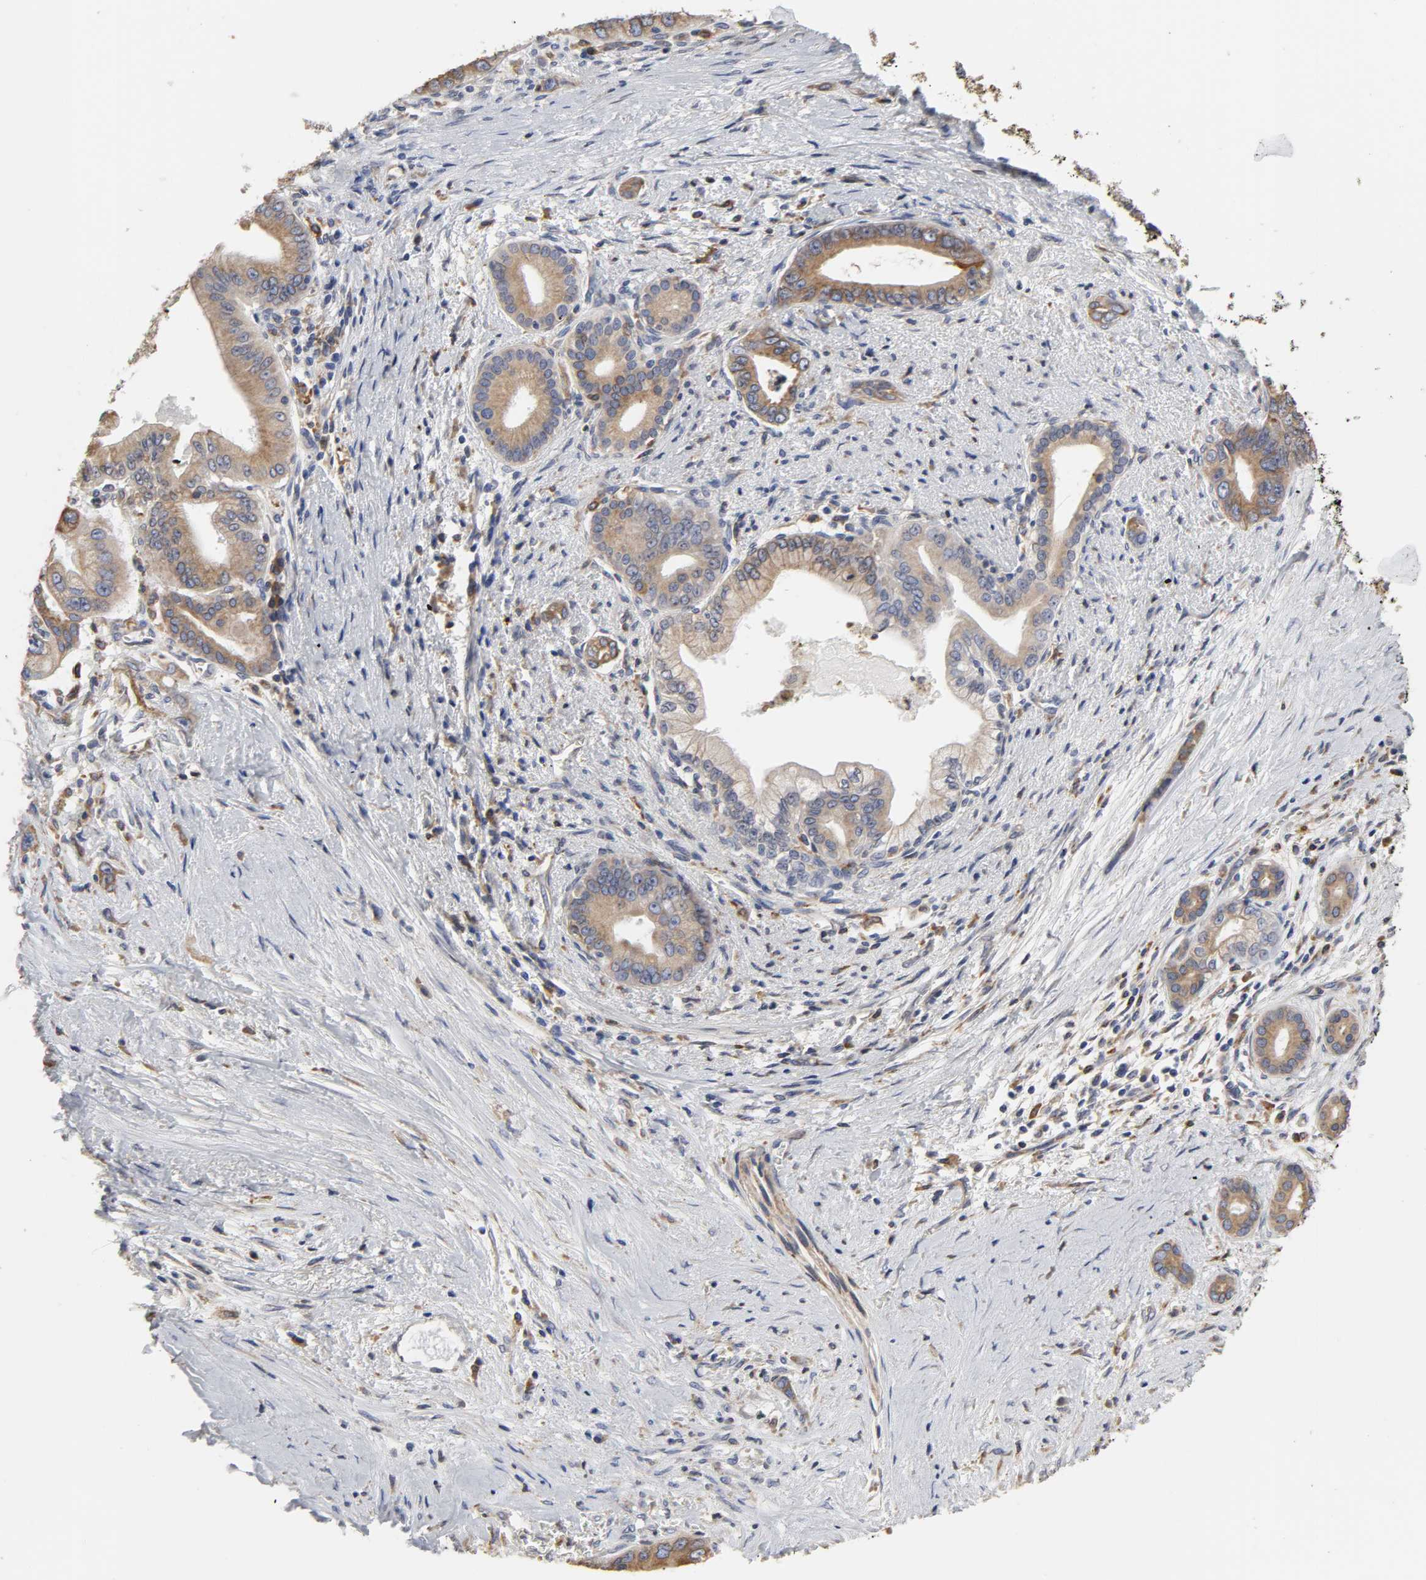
{"staining": {"intensity": "moderate", "quantity": ">75%", "location": "cytoplasmic/membranous"}, "tissue": "pancreatic cancer", "cell_type": "Tumor cells", "image_type": "cancer", "snomed": [{"axis": "morphology", "description": "Adenocarcinoma, NOS"}, {"axis": "topography", "description": "Pancreas"}], "caption": "Pancreatic cancer tissue shows moderate cytoplasmic/membranous positivity in about >75% of tumor cells, visualized by immunohistochemistry.", "gene": "HCK", "patient": {"sex": "male", "age": 59}}